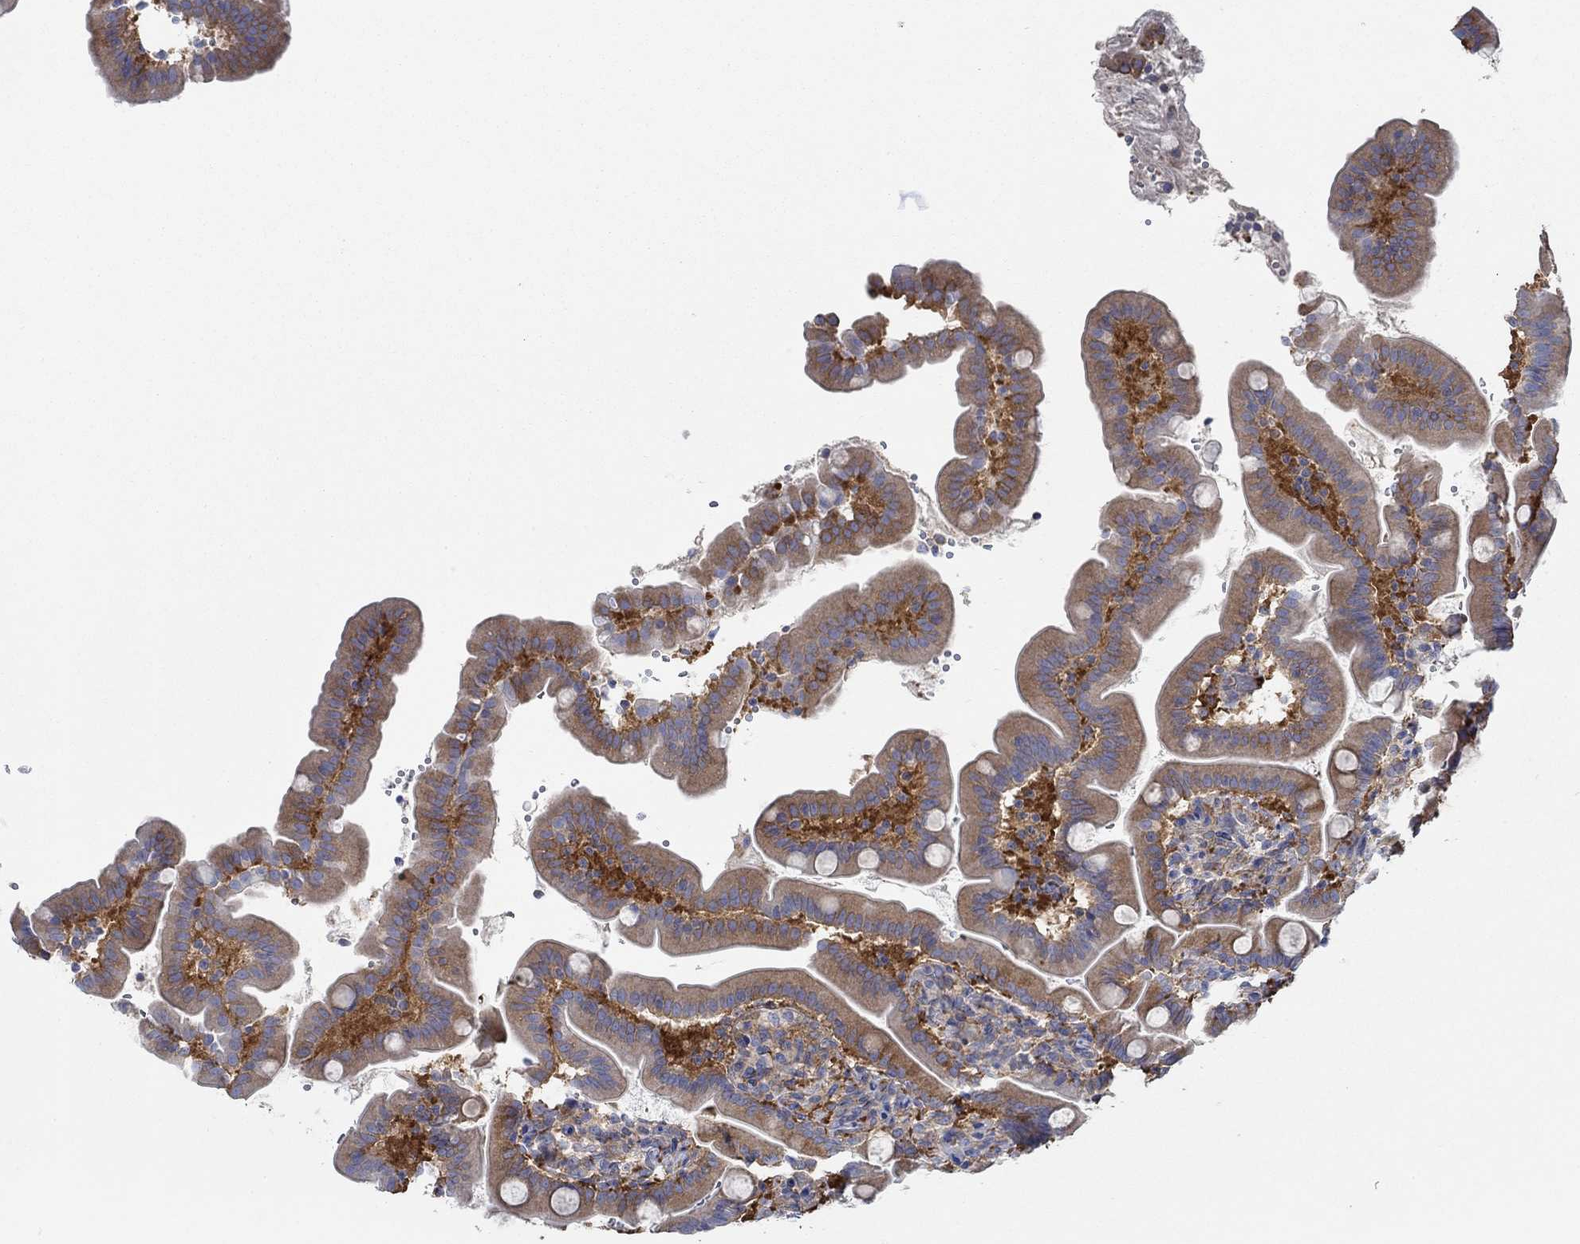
{"staining": {"intensity": "moderate", "quantity": "25%-75%", "location": "cytoplasmic/membranous"}, "tissue": "small intestine", "cell_type": "Glandular cells", "image_type": "normal", "snomed": [{"axis": "morphology", "description": "Normal tissue, NOS"}, {"axis": "topography", "description": "Small intestine"}], "caption": "Moderate cytoplasmic/membranous protein expression is appreciated in about 25%-75% of glandular cells in small intestine. Nuclei are stained in blue.", "gene": "SPAG9", "patient": {"sex": "female", "age": 44}}